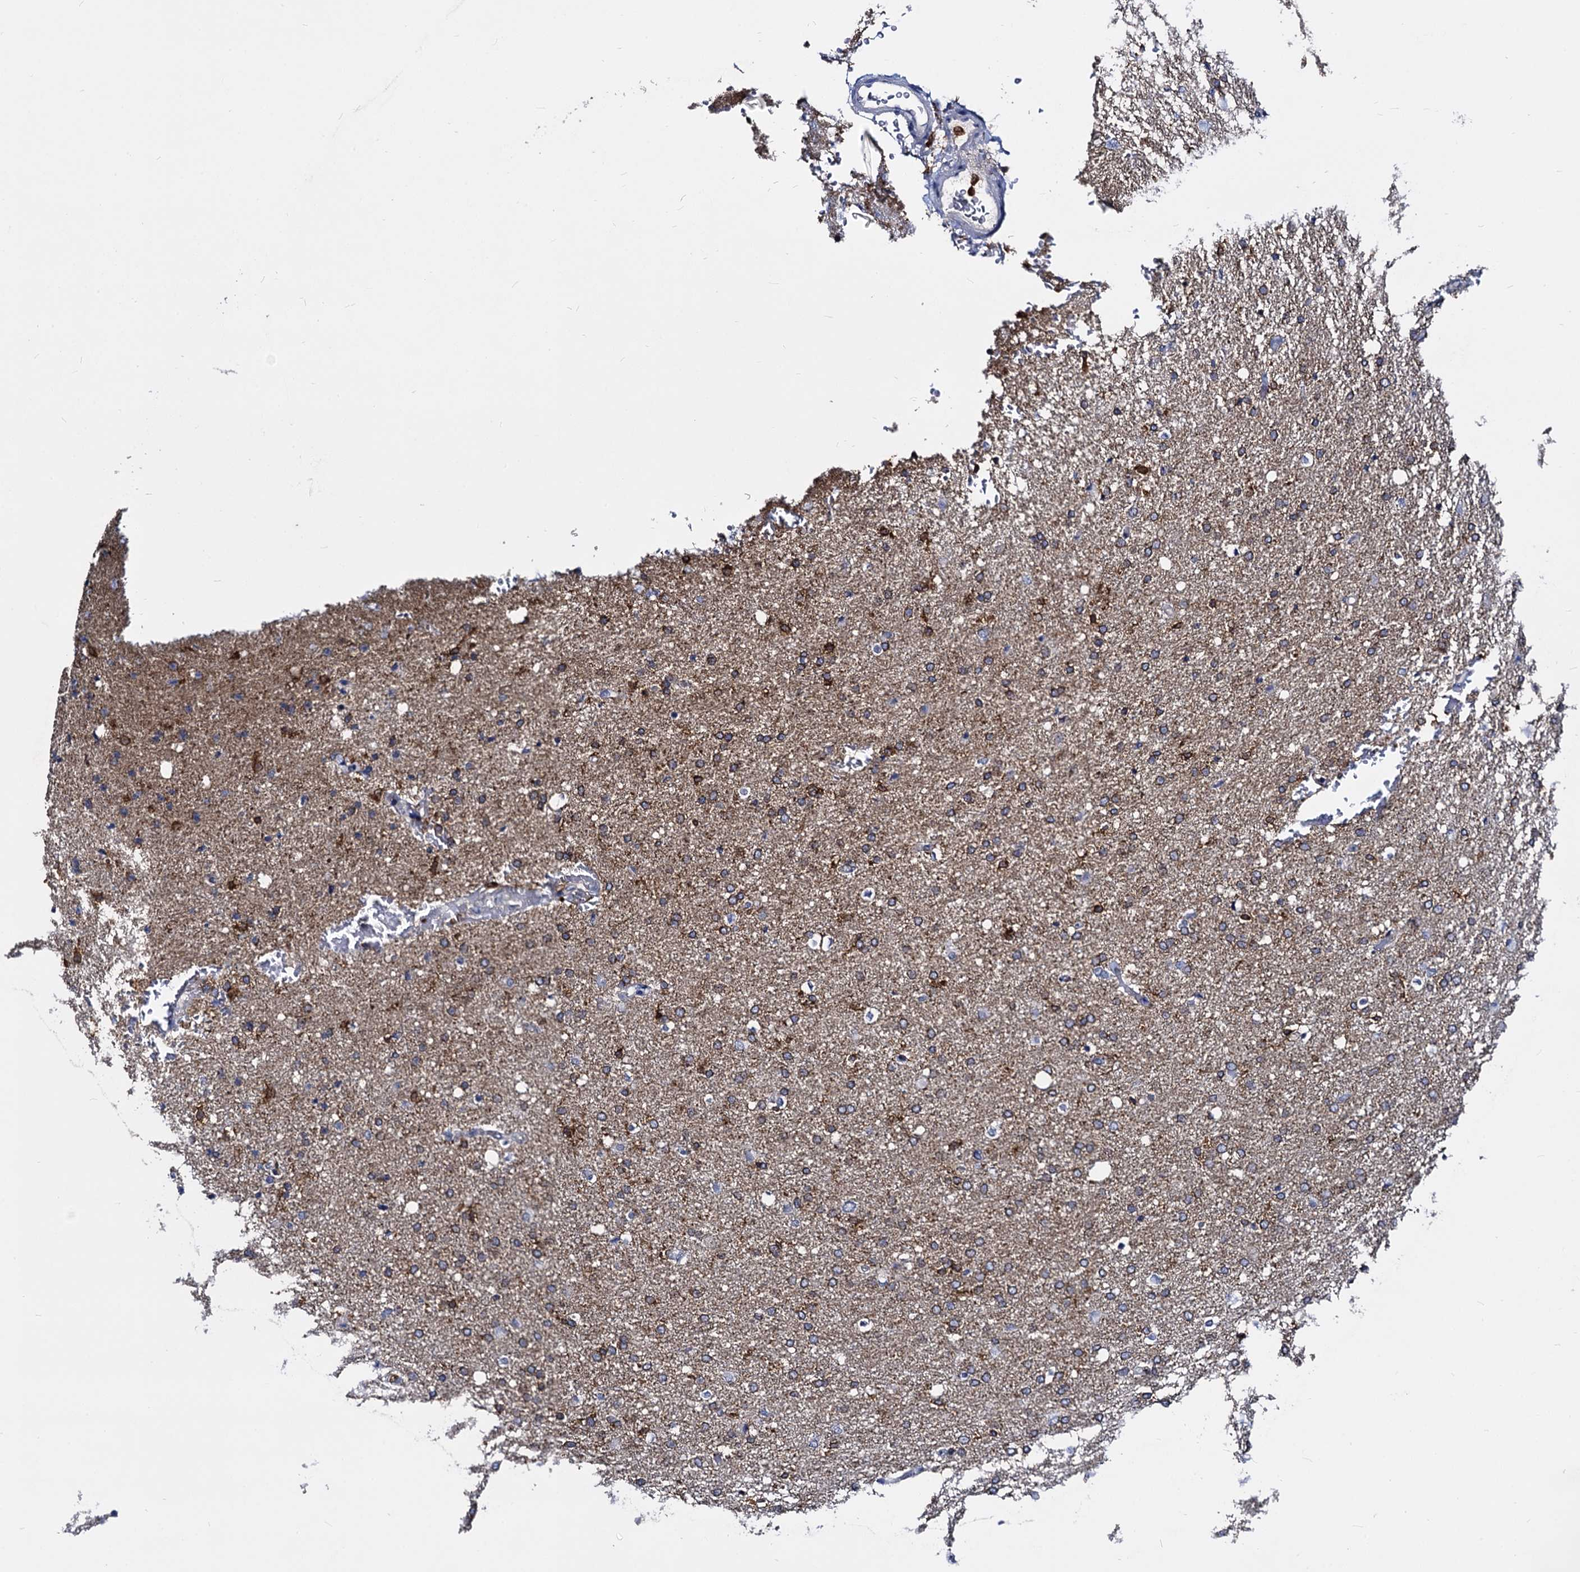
{"staining": {"intensity": "moderate", "quantity": "<25%", "location": "cytoplasmic/membranous"}, "tissue": "glioma", "cell_type": "Tumor cells", "image_type": "cancer", "snomed": [{"axis": "morphology", "description": "Glioma, malignant, High grade"}, {"axis": "topography", "description": "Brain"}], "caption": "An immunohistochemistry image of tumor tissue is shown. Protein staining in brown shows moderate cytoplasmic/membranous positivity in glioma within tumor cells.", "gene": "RHOG", "patient": {"sex": "male", "age": 72}}